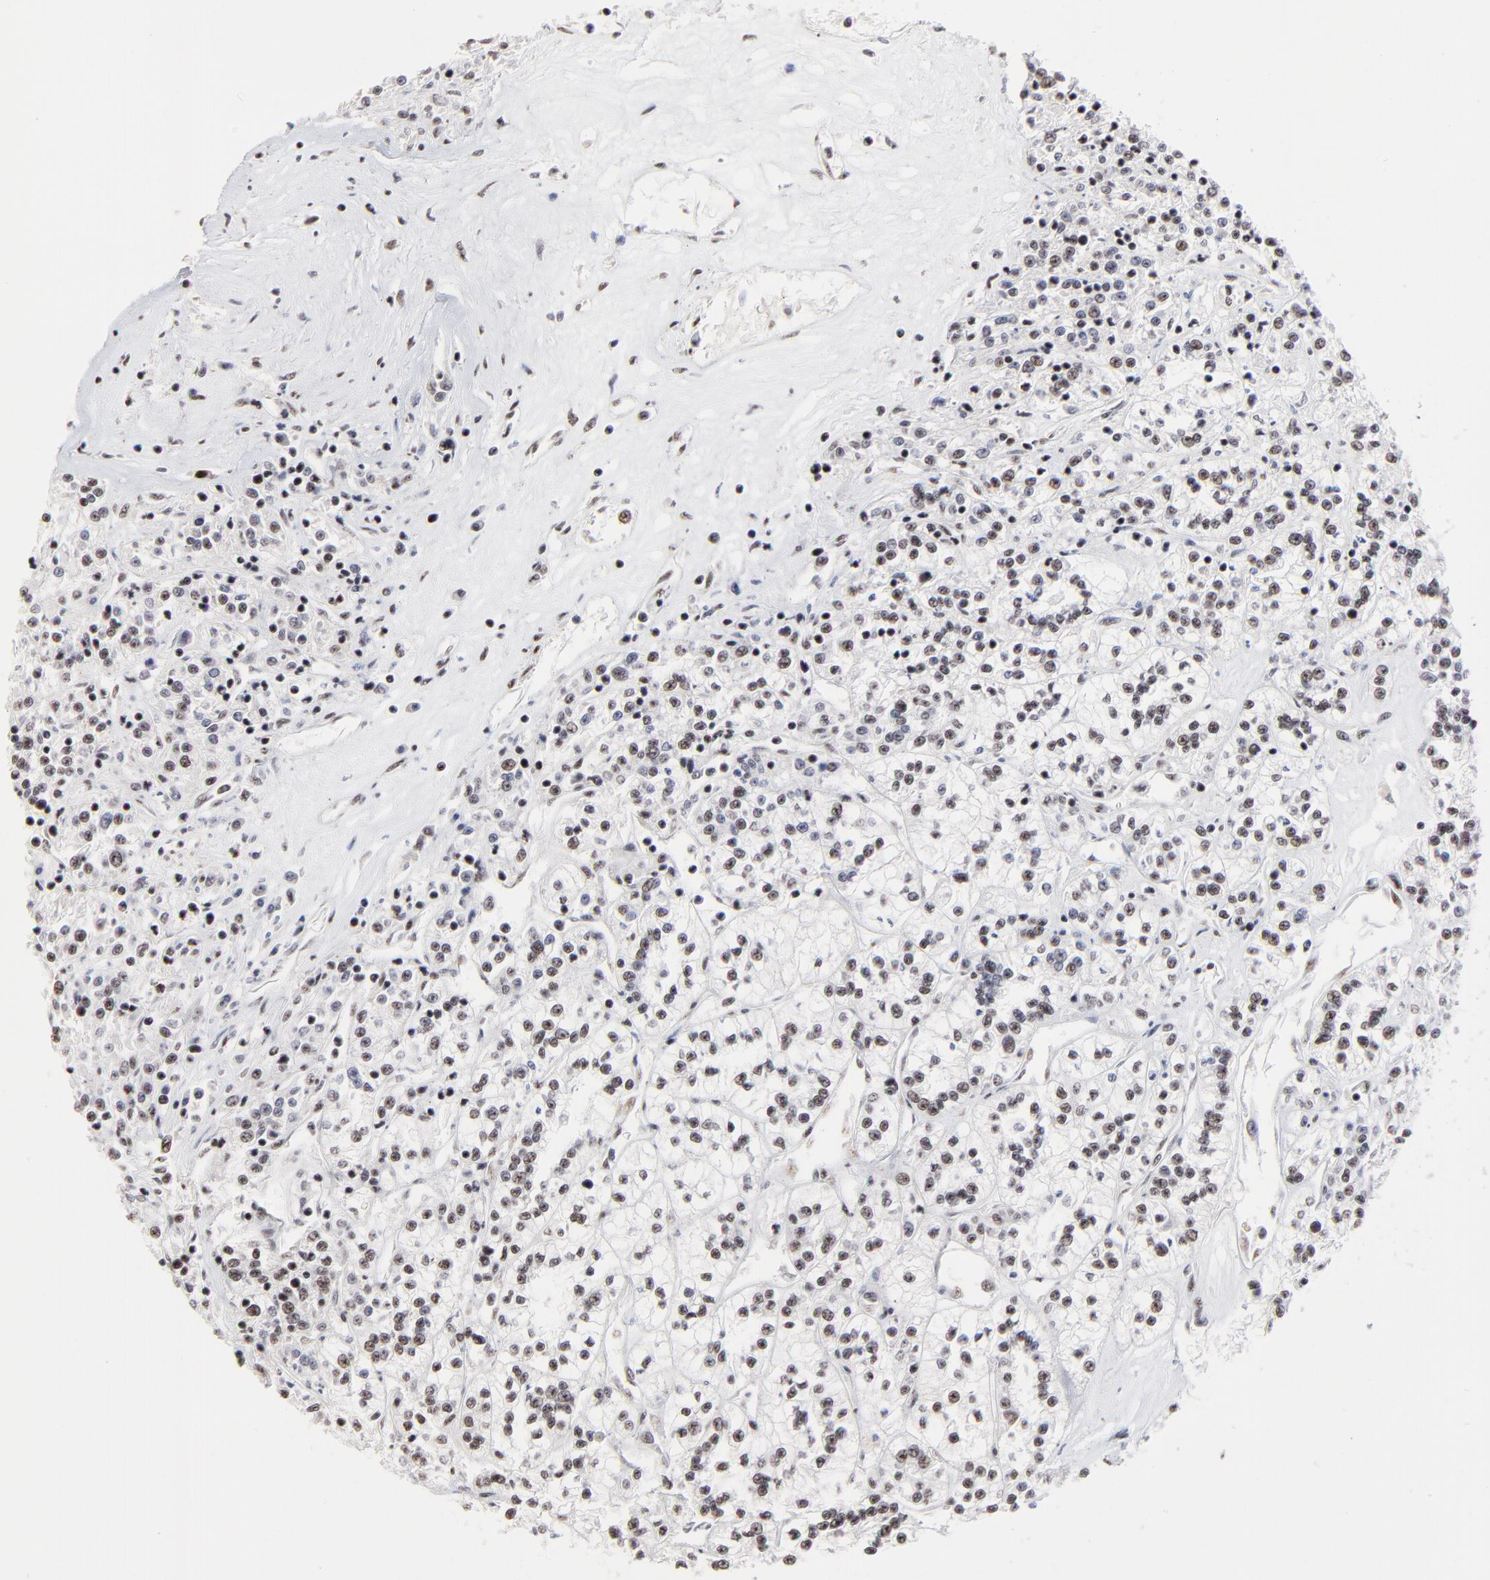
{"staining": {"intensity": "weak", "quantity": "25%-75%", "location": "nuclear"}, "tissue": "renal cancer", "cell_type": "Tumor cells", "image_type": "cancer", "snomed": [{"axis": "morphology", "description": "Adenocarcinoma, NOS"}, {"axis": "topography", "description": "Kidney"}], "caption": "An IHC image of neoplastic tissue is shown. Protein staining in brown highlights weak nuclear positivity in adenocarcinoma (renal) within tumor cells. (brown staining indicates protein expression, while blue staining denotes nuclei).", "gene": "MBD4", "patient": {"sex": "female", "age": 76}}